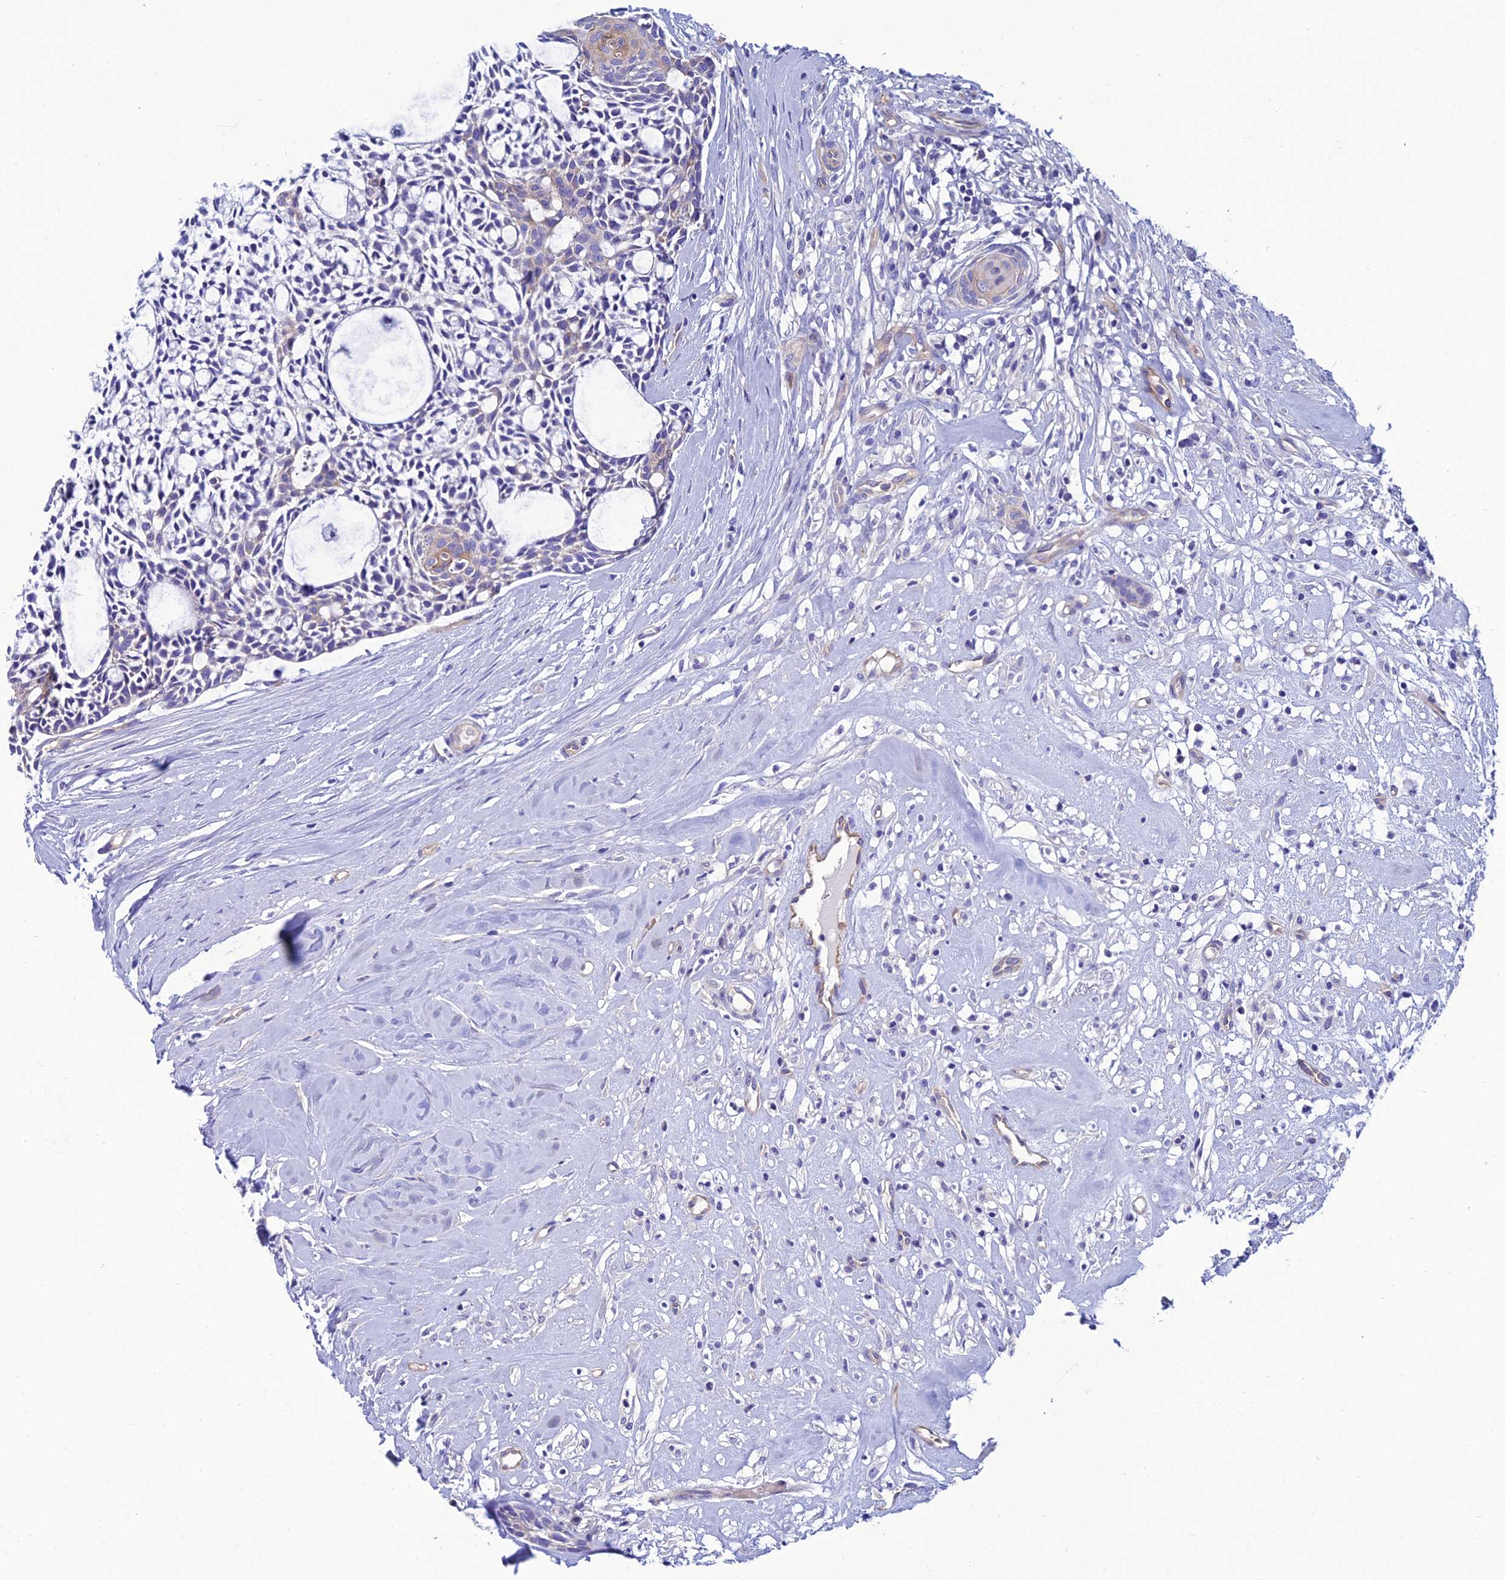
{"staining": {"intensity": "negative", "quantity": "none", "location": "none"}, "tissue": "head and neck cancer", "cell_type": "Tumor cells", "image_type": "cancer", "snomed": [{"axis": "morphology", "description": "Adenocarcinoma, NOS"}, {"axis": "topography", "description": "Subcutis"}, {"axis": "topography", "description": "Head-Neck"}], "caption": "This is an immunohistochemistry (IHC) photomicrograph of human adenocarcinoma (head and neck). There is no staining in tumor cells.", "gene": "PPFIA3", "patient": {"sex": "female", "age": 73}}